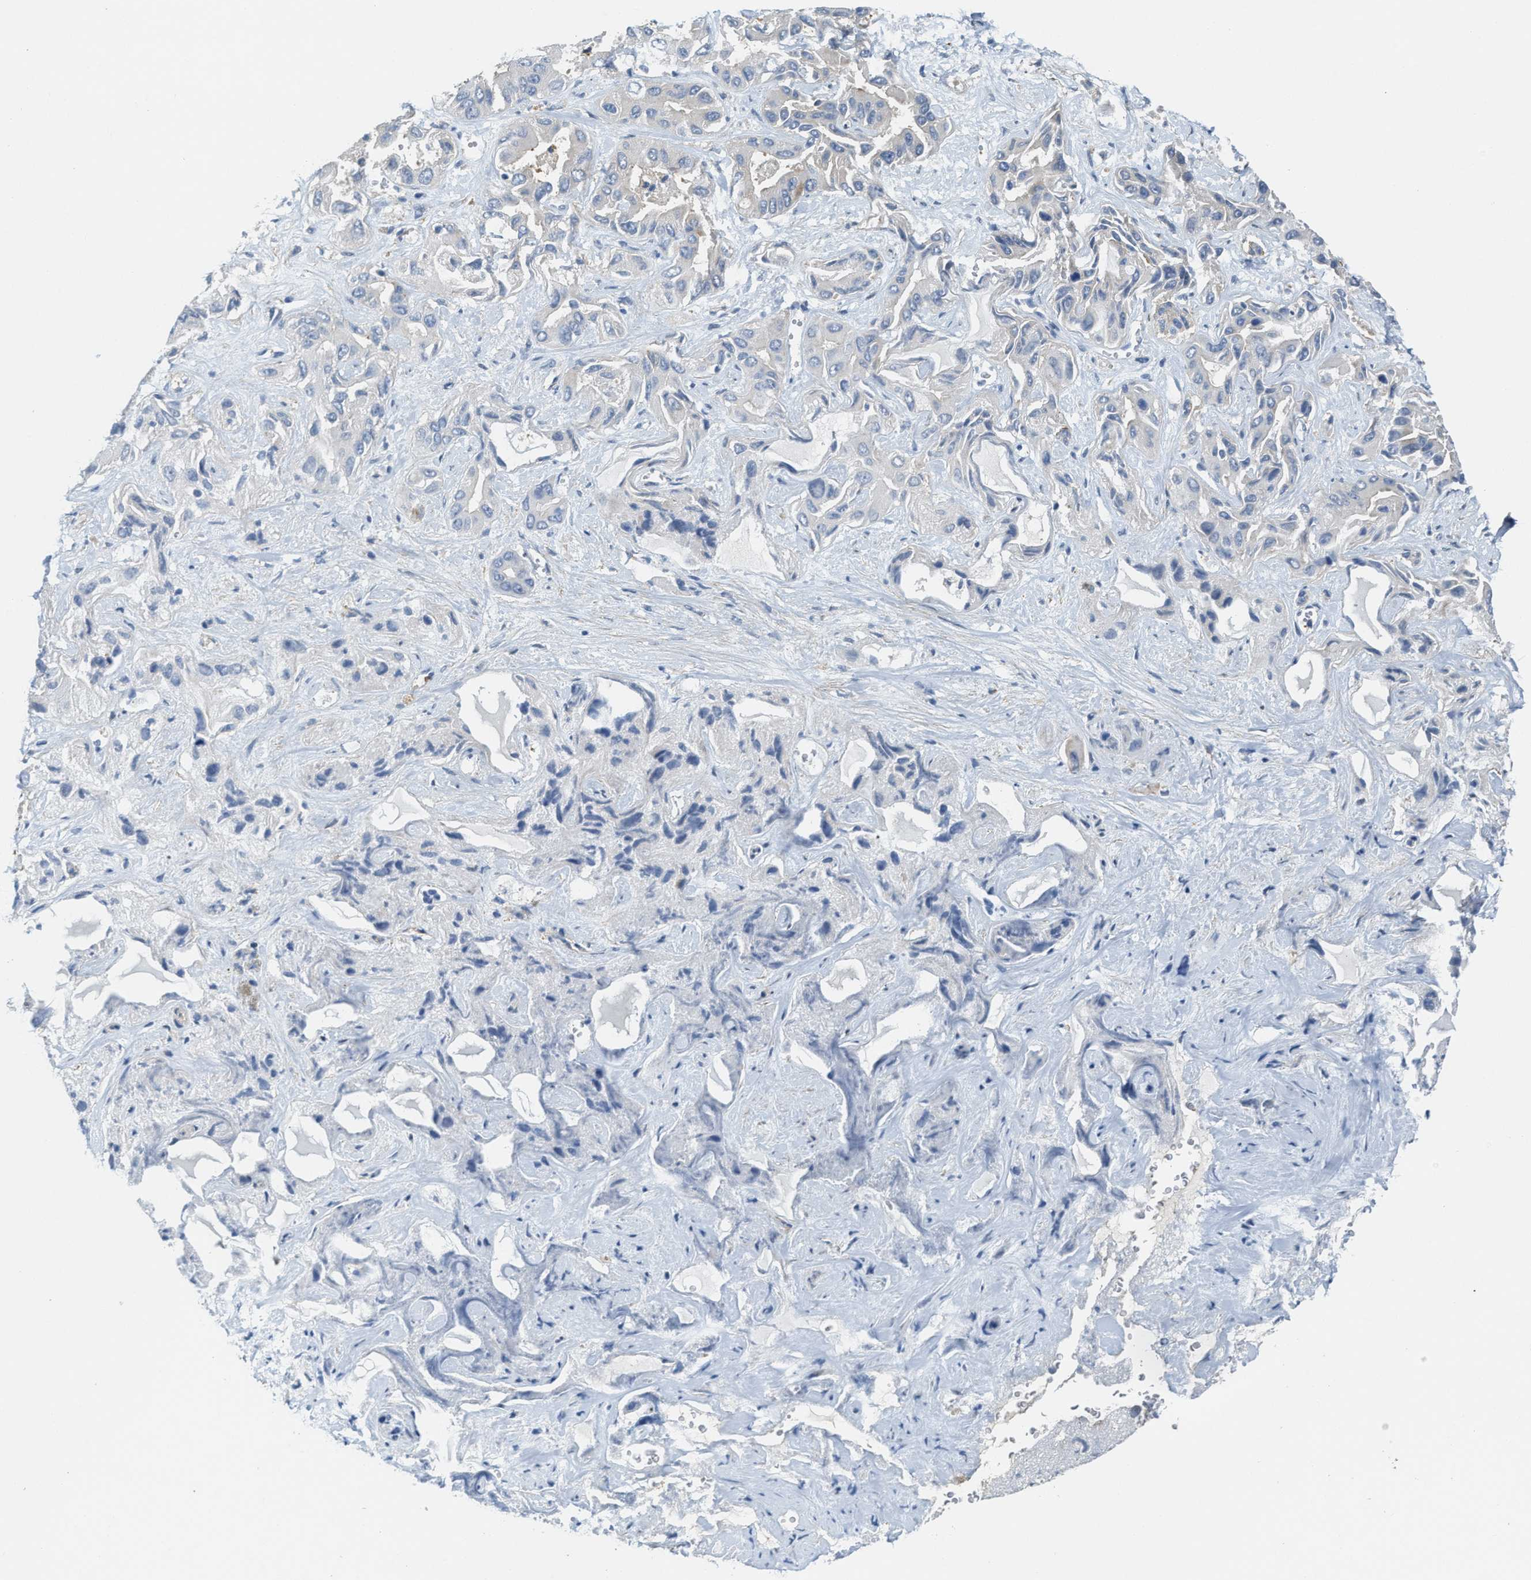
{"staining": {"intensity": "negative", "quantity": "none", "location": "none"}, "tissue": "liver cancer", "cell_type": "Tumor cells", "image_type": "cancer", "snomed": [{"axis": "morphology", "description": "Cholangiocarcinoma"}, {"axis": "topography", "description": "Liver"}], "caption": "High magnification brightfield microscopy of cholangiocarcinoma (liver) stained with DAB (3,3'-diaminobenzidine) (brown) and counterstained with hematoxylin (blue): tumor cells show no significant expression.", "gene": "KLHDC10", "patient": {"sex": "female", "age": 52}}